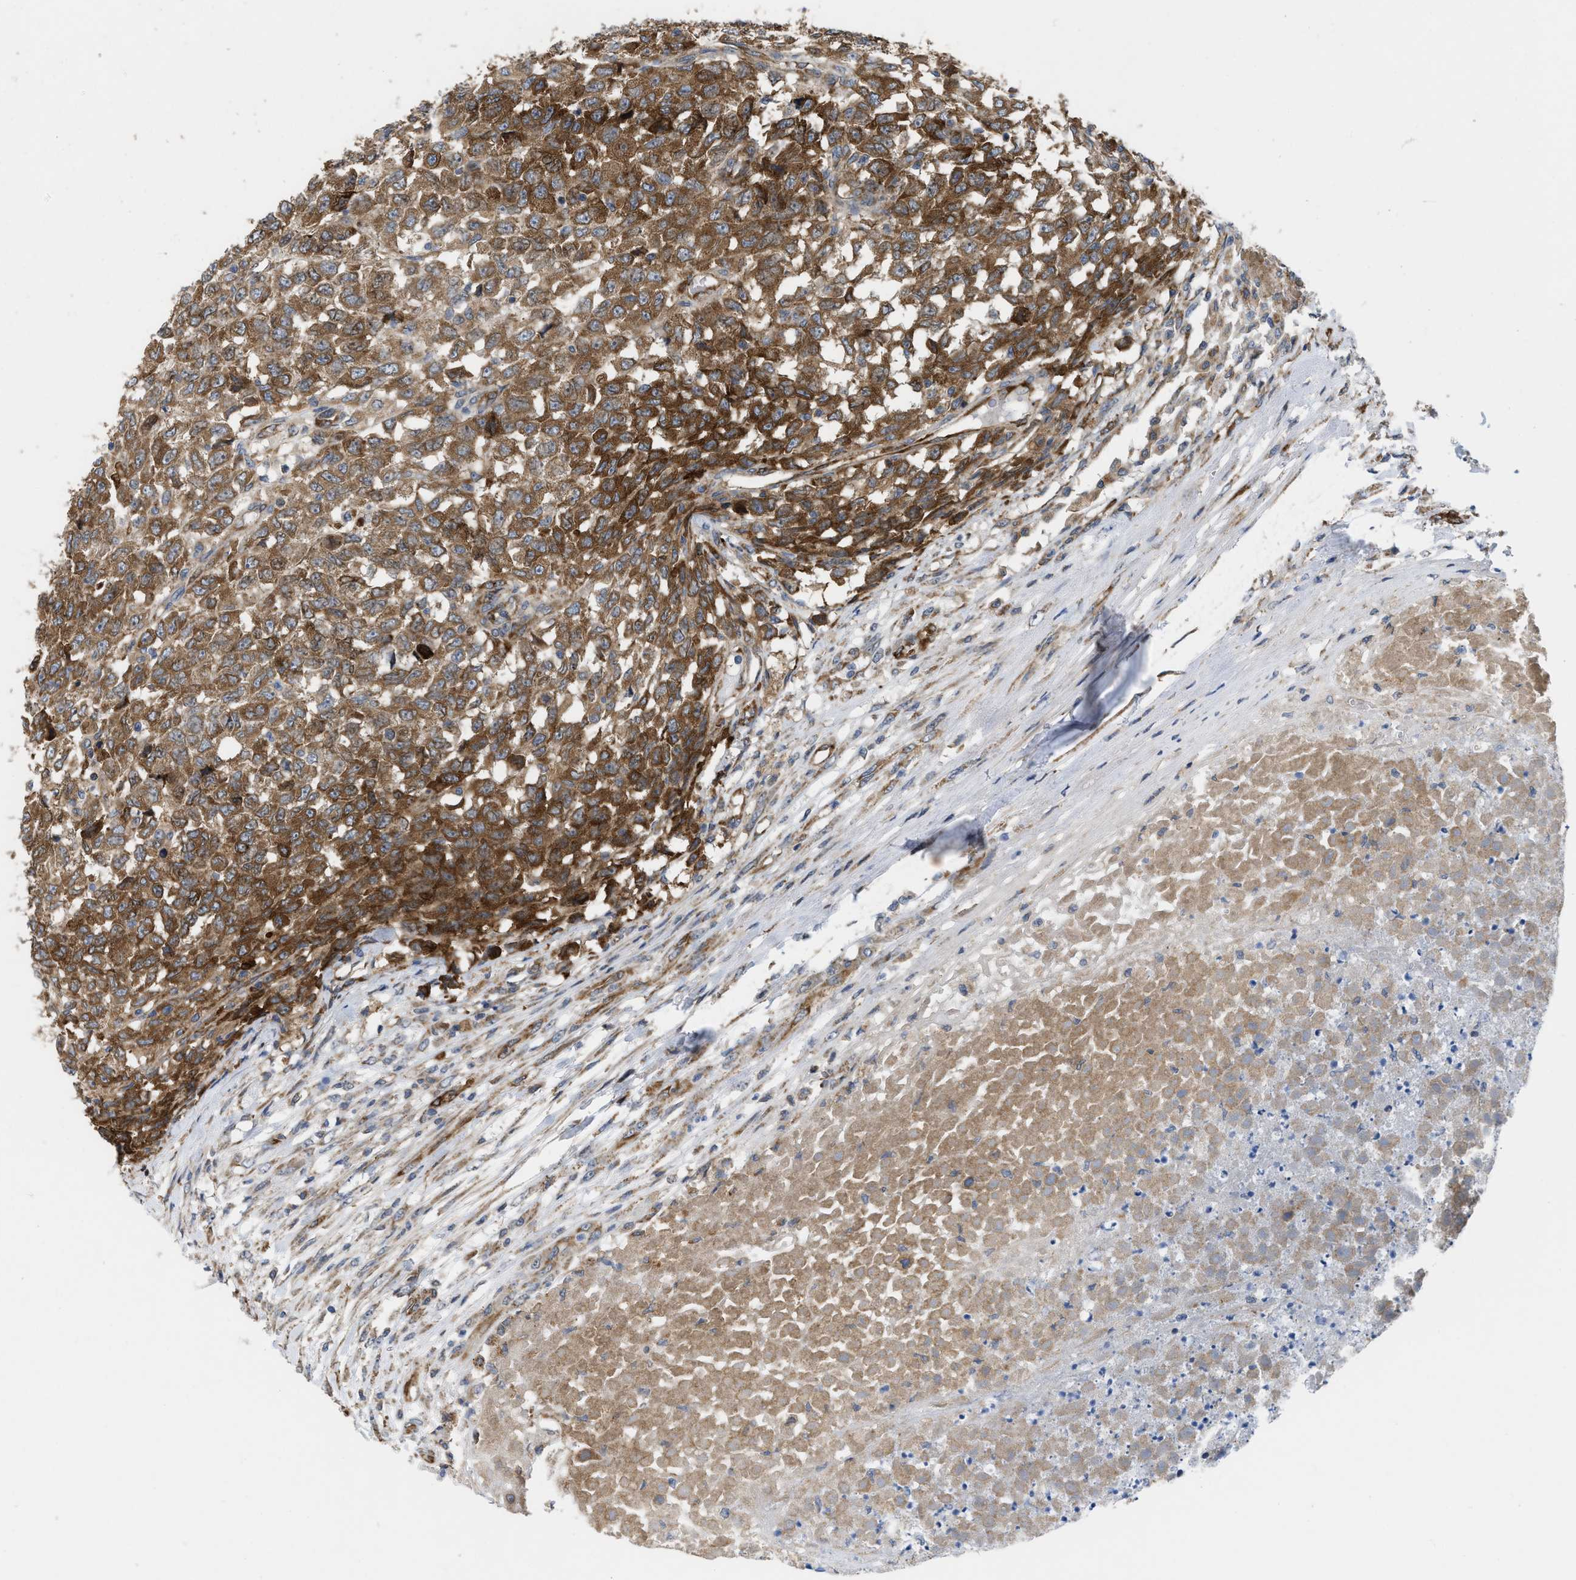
{"staining": {"intensity": "strong", "quantity": ">75%", "location": "cytoplasmic/membranous"}, "tissue": "testis cancer", "cell_type": "Tumor cells", "image_type": "cancer", "snomed": [{"axis": "morphology", "description": "Seminoma, NOS"}, {"axis": "topography", "description": "Testis"}], "caption": "This histopathology image reveals seminoma (testis) stained with IHC to label a protein in brown. The cytoplasmic/membranous of tumor cells show strong positivity for the protein. Nuclei are counter-stained blue.", "gene": "EOGT", "patient": {"sex": "male", "age": 59}}